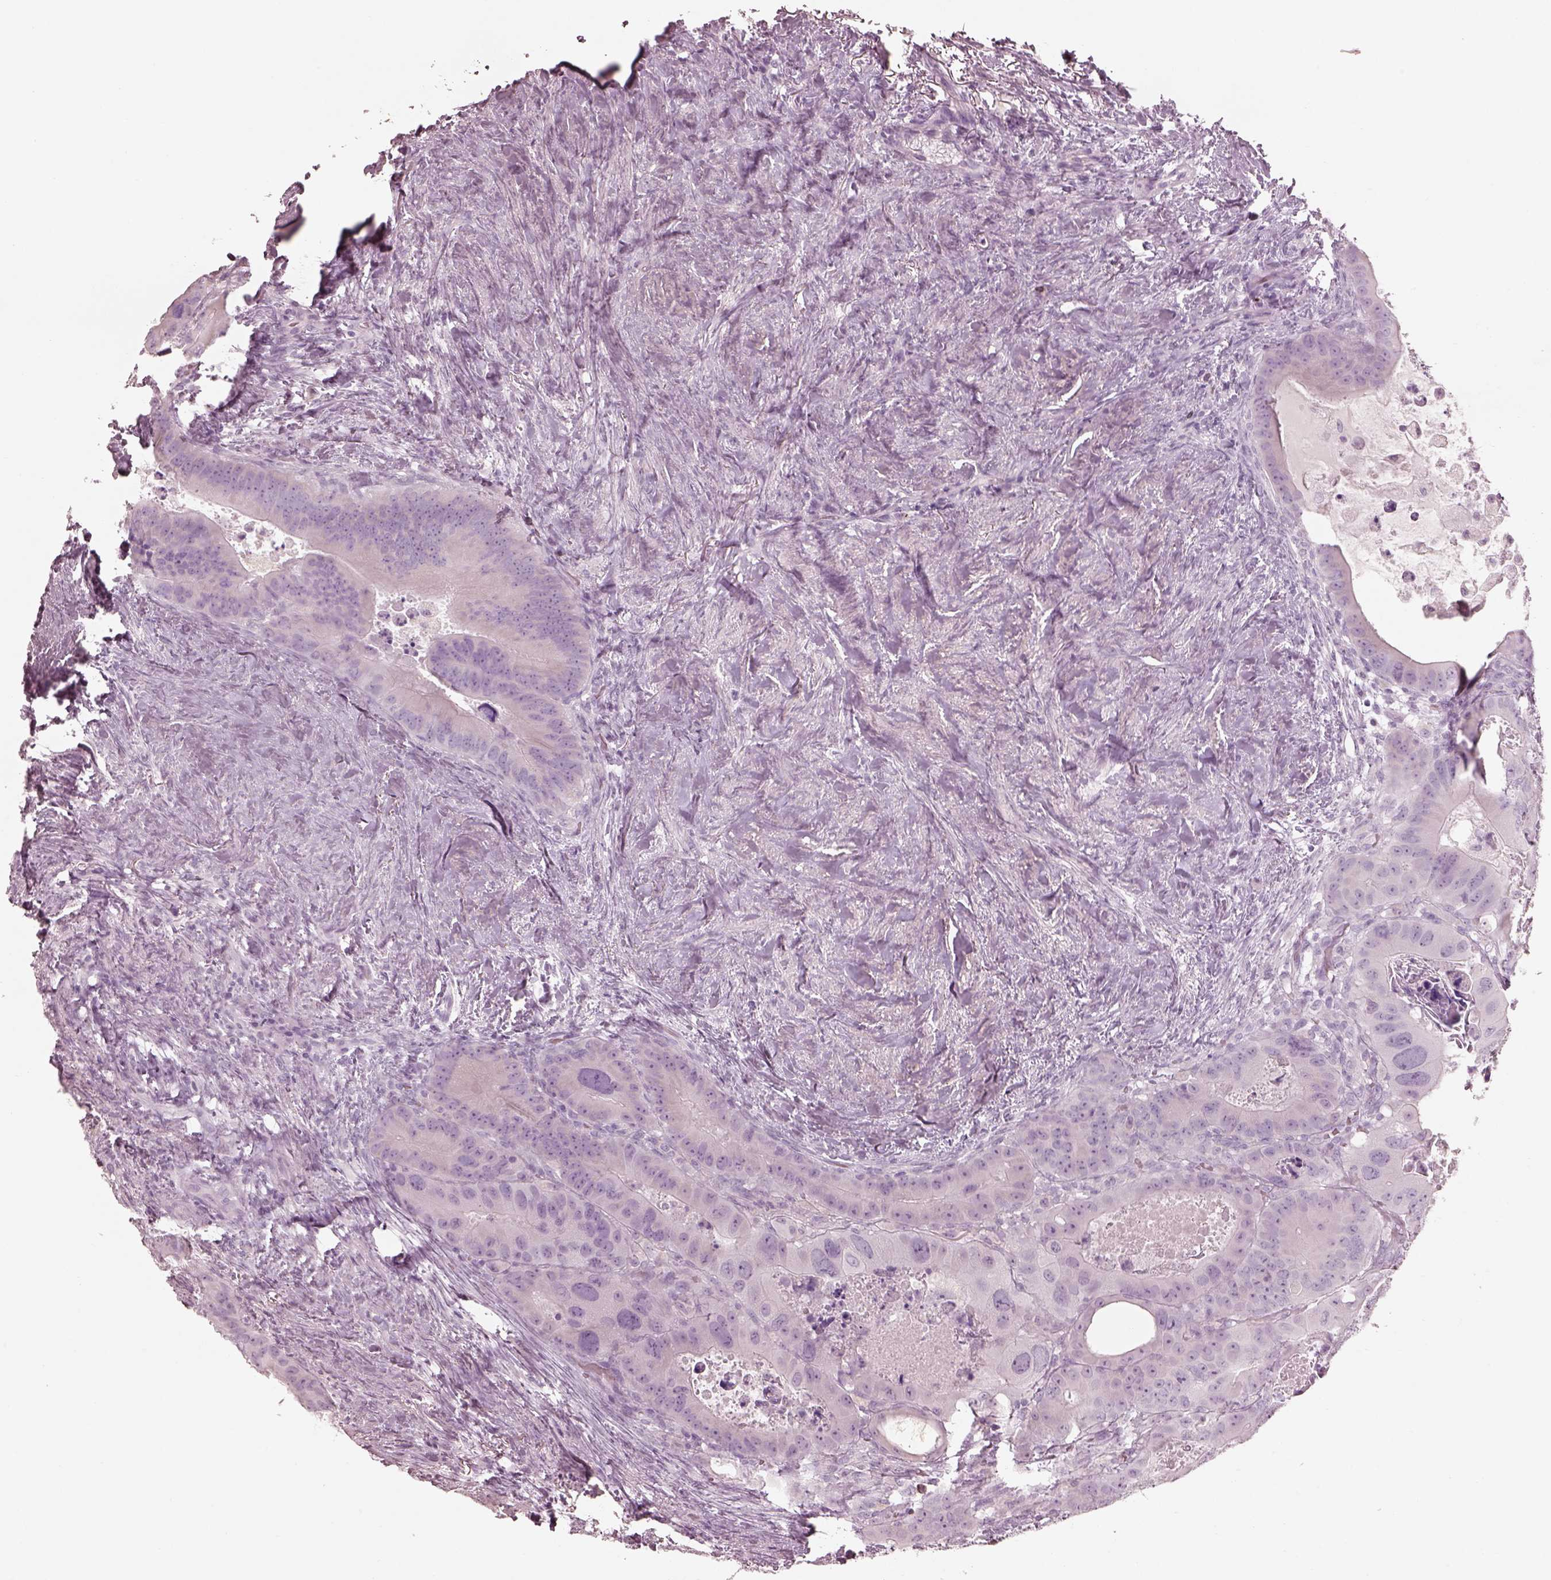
{"staining": {"intensity": "negative", "quantity": "none", "location": "none"}, "tissue": "colorectal cancer", "cell_type": "Tumor cells", "image_type": "cancer", "snomed": [{"axis": "morphology", "description": "Adenocarcinoma, NOS"}, {"axis": "topography", "description": "Rectum"}], "caption": "High power microscopy histopathology image of an immunohistochemistry image of colorectal adenocarcinoma, revealing no significant staining in tumor cells.", "gene": "RSPH9", "patient": {"sex": "male", "age": 64}}